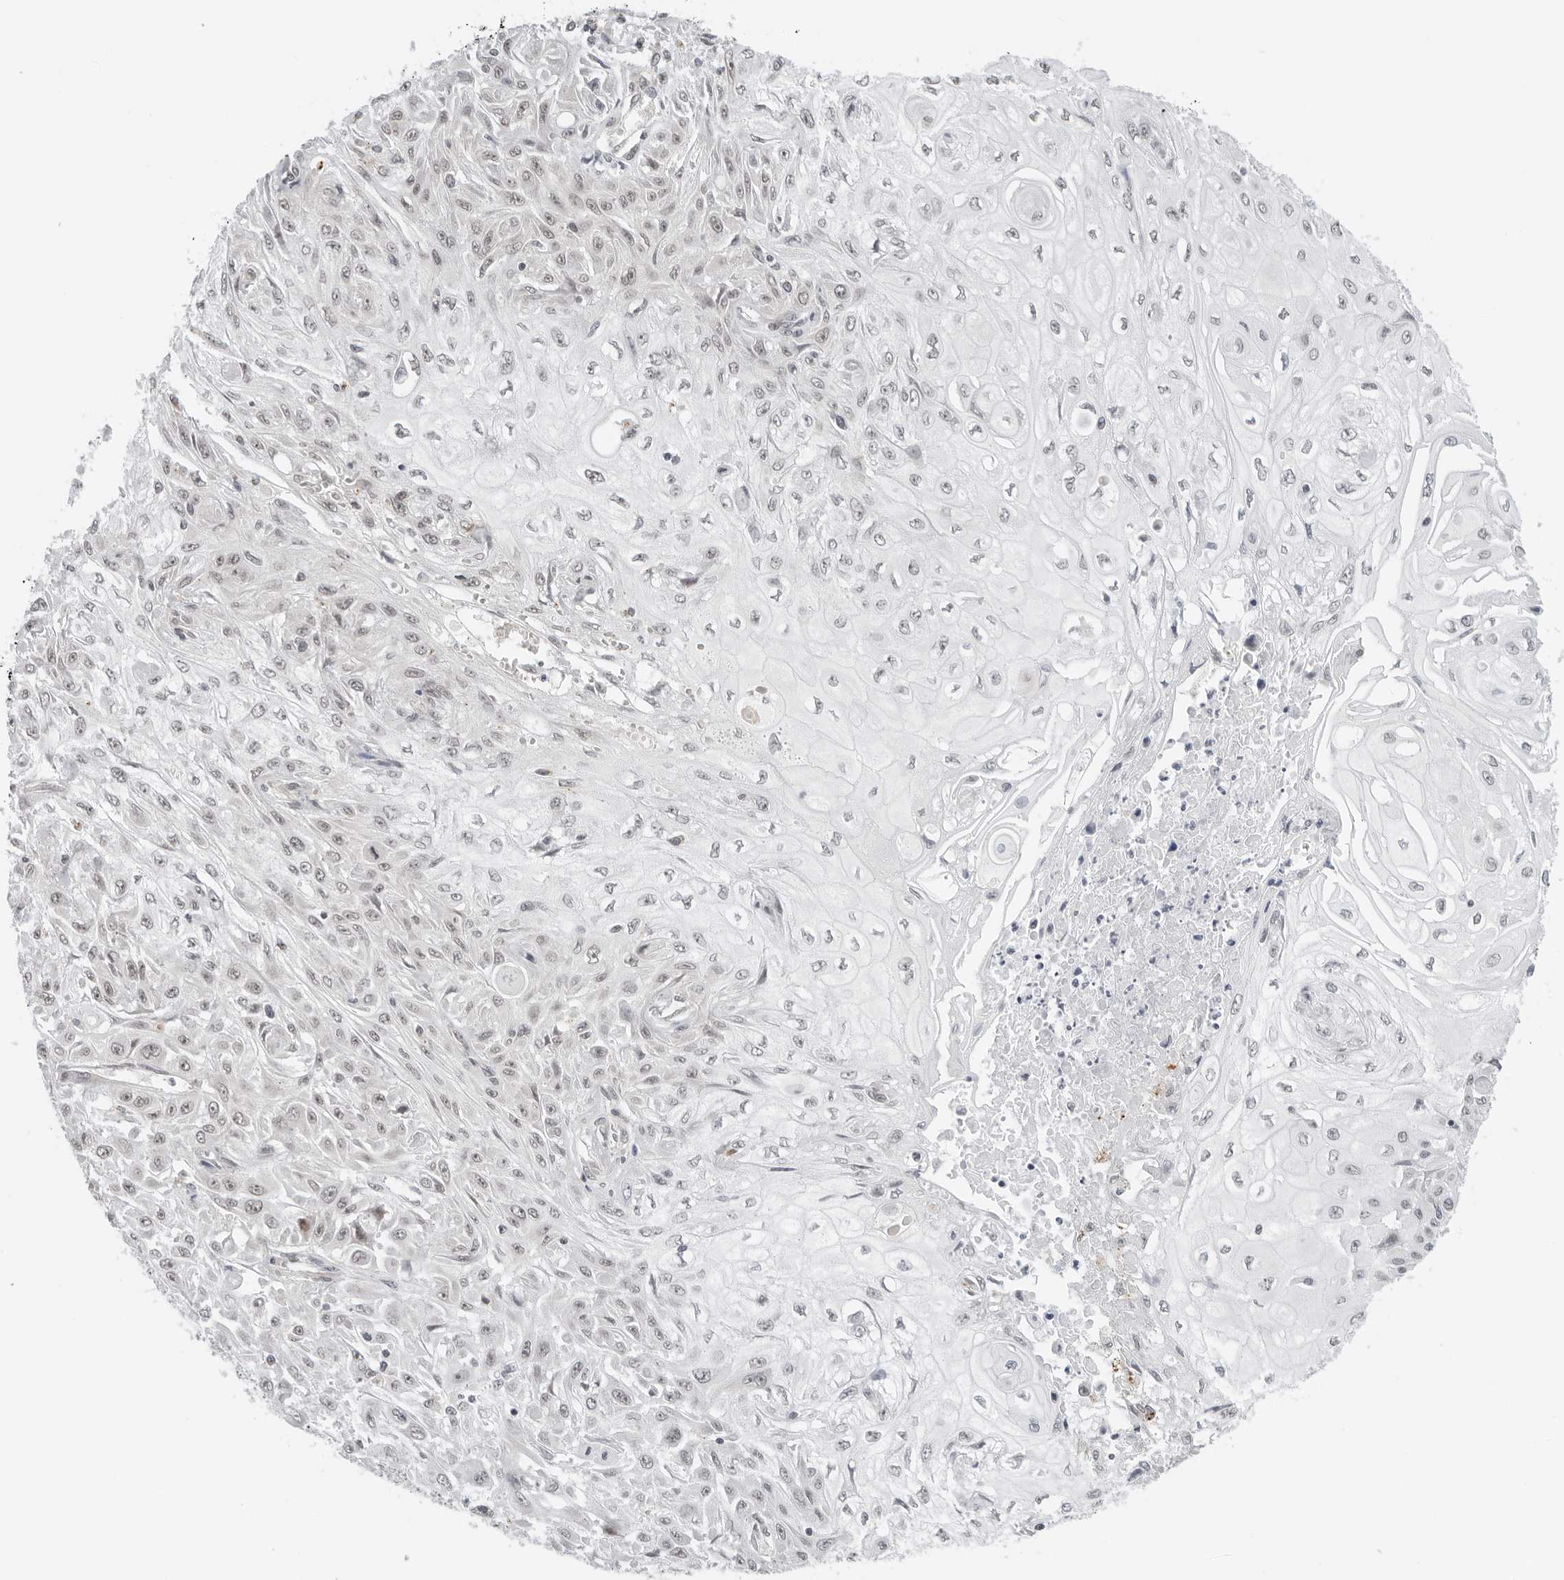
{"staining": {"intensity": "weak", "quantity": "<25%", "location": "nuclear"}, "tissue": "skin cancer", "cell_type": "Tumor cells", "image_type": "cancer", "snomed": [{"axis": "morphology", "description": "Squamous cell carcinoma, NOS"}, {"axis": "morphology", "description": "Squamous cell carcinoma, metastatic, NOS"}, {"axis": "topography", "description": "Skin"}, {"axis": "topography", "description": "Lymph node"}], "caption": "A photomicrograph of human skin cancer is negative for staining in tumor cells.", "gene": "TOX4", "patient": {"sex": "male", "age": 75}}